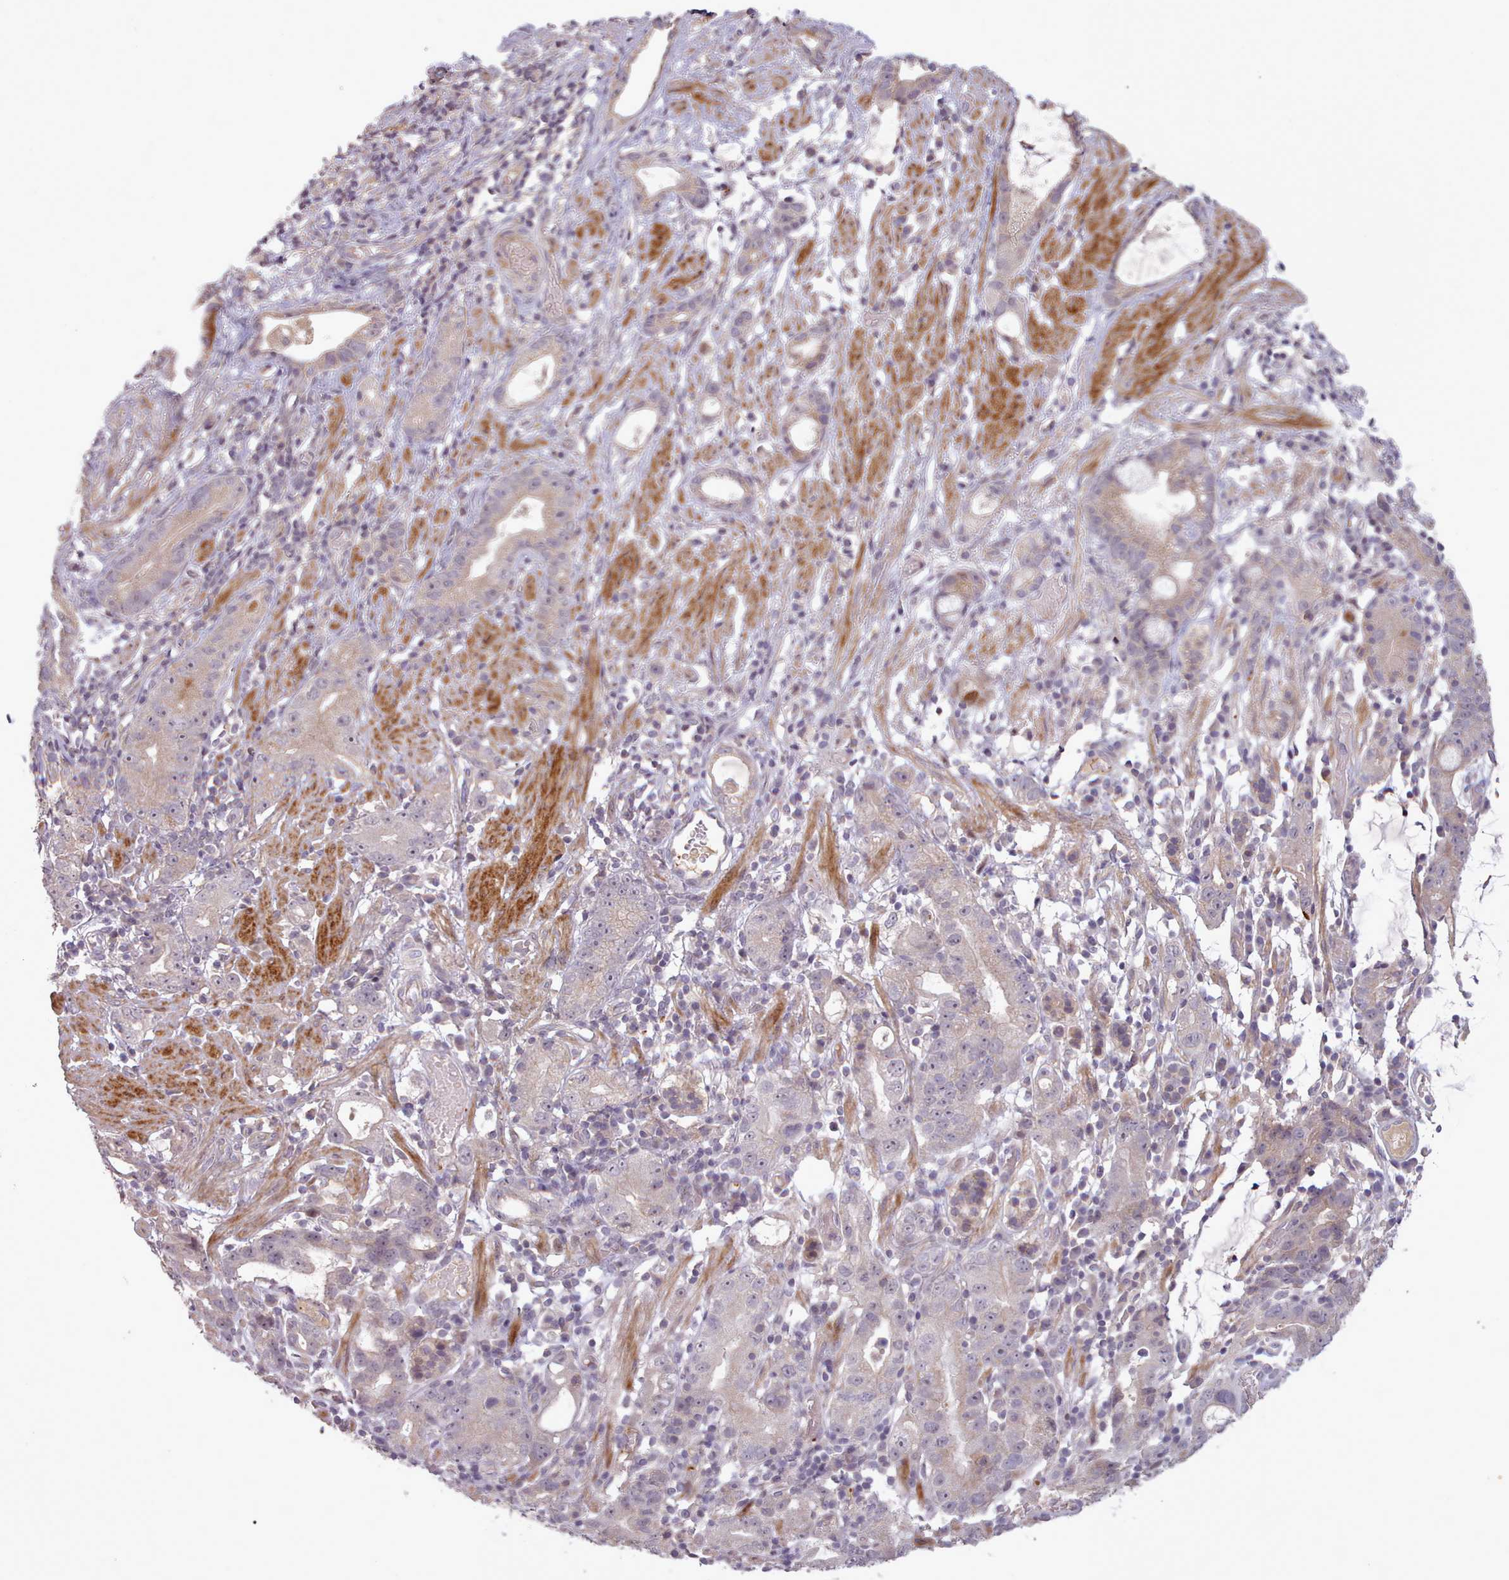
{"staining": {"intensity": "weak", "quantity": "<25%", "location": "cytoplasmic/membranous"}, "tissue": "stomach cancer", "cell_type": "Tumor cells", "image_type": "cancer", "snomed": [{"axis": "morphology", "description": "Adenocarcinoma, NOS"}, {"axis": "topography", "description": "Stomach"}], "caption": "Stomach adenocarcinoma was stained to show a protein in brown. There is no significant expression in tumor cells.", "gene": "LEFTY2", "patient": {"sex": "male", "age": 55}}